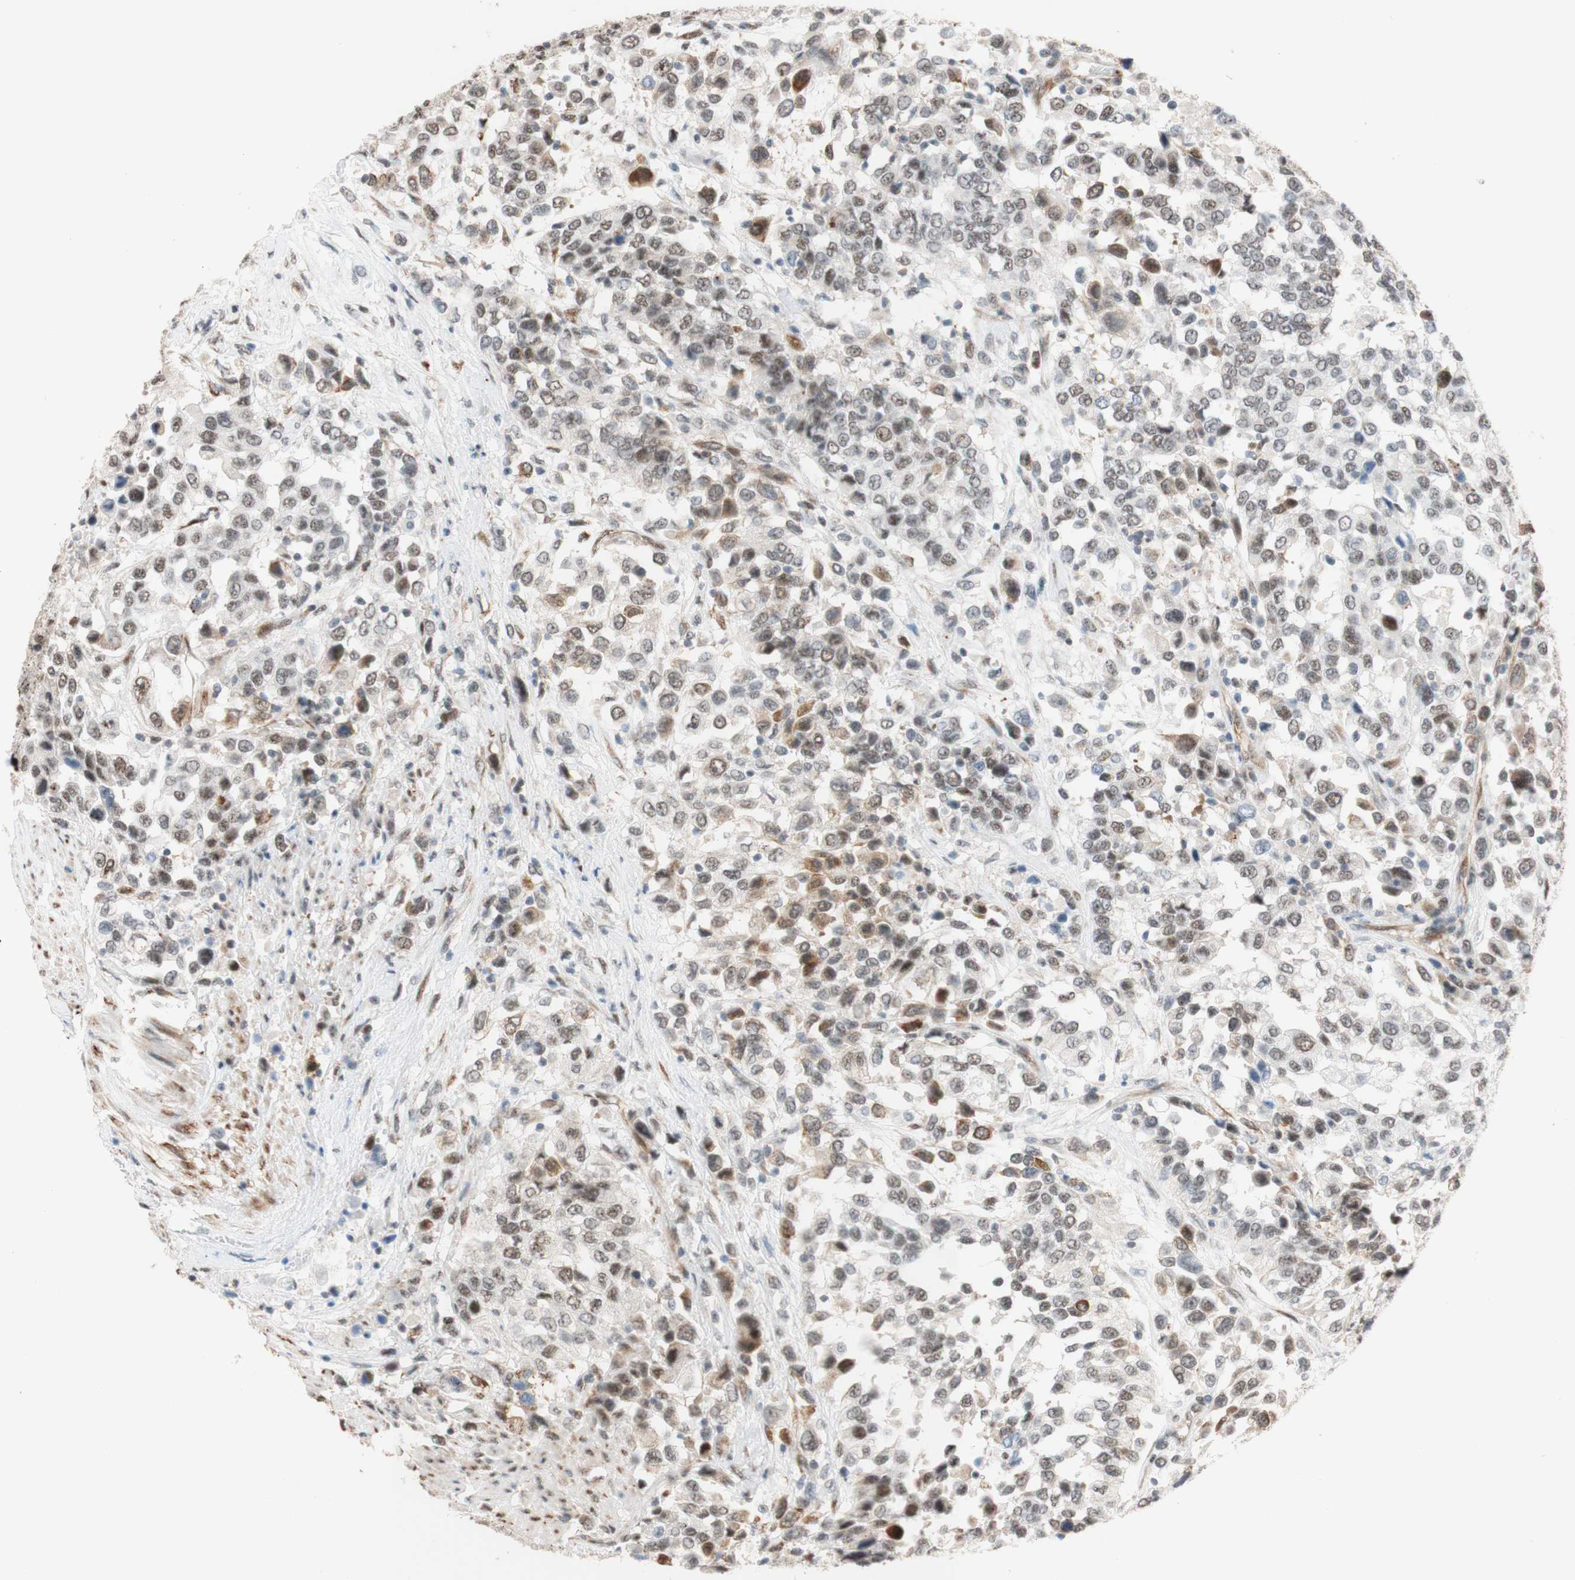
{"staining": {"intensity": "weak", "quantity": ">75%", "location": "nuclear"}, "tissue": "urothelial cancer", "cell_type": "Tumor cells", "image_type": "cancer", "snomed": [{"axis": "morphology", "description": "Urothelial carcinoma, High grade"}, {"axis": "topography", "description": "Urinary bladder"}], "caption": "This image displays IHC staining of human urothelial carcinoma (high-grade), with low weak nuclear expression in approximately >75% of tumor cells.", "gene": "SAP18", "patient": {"sex": "female", "age": 80}}